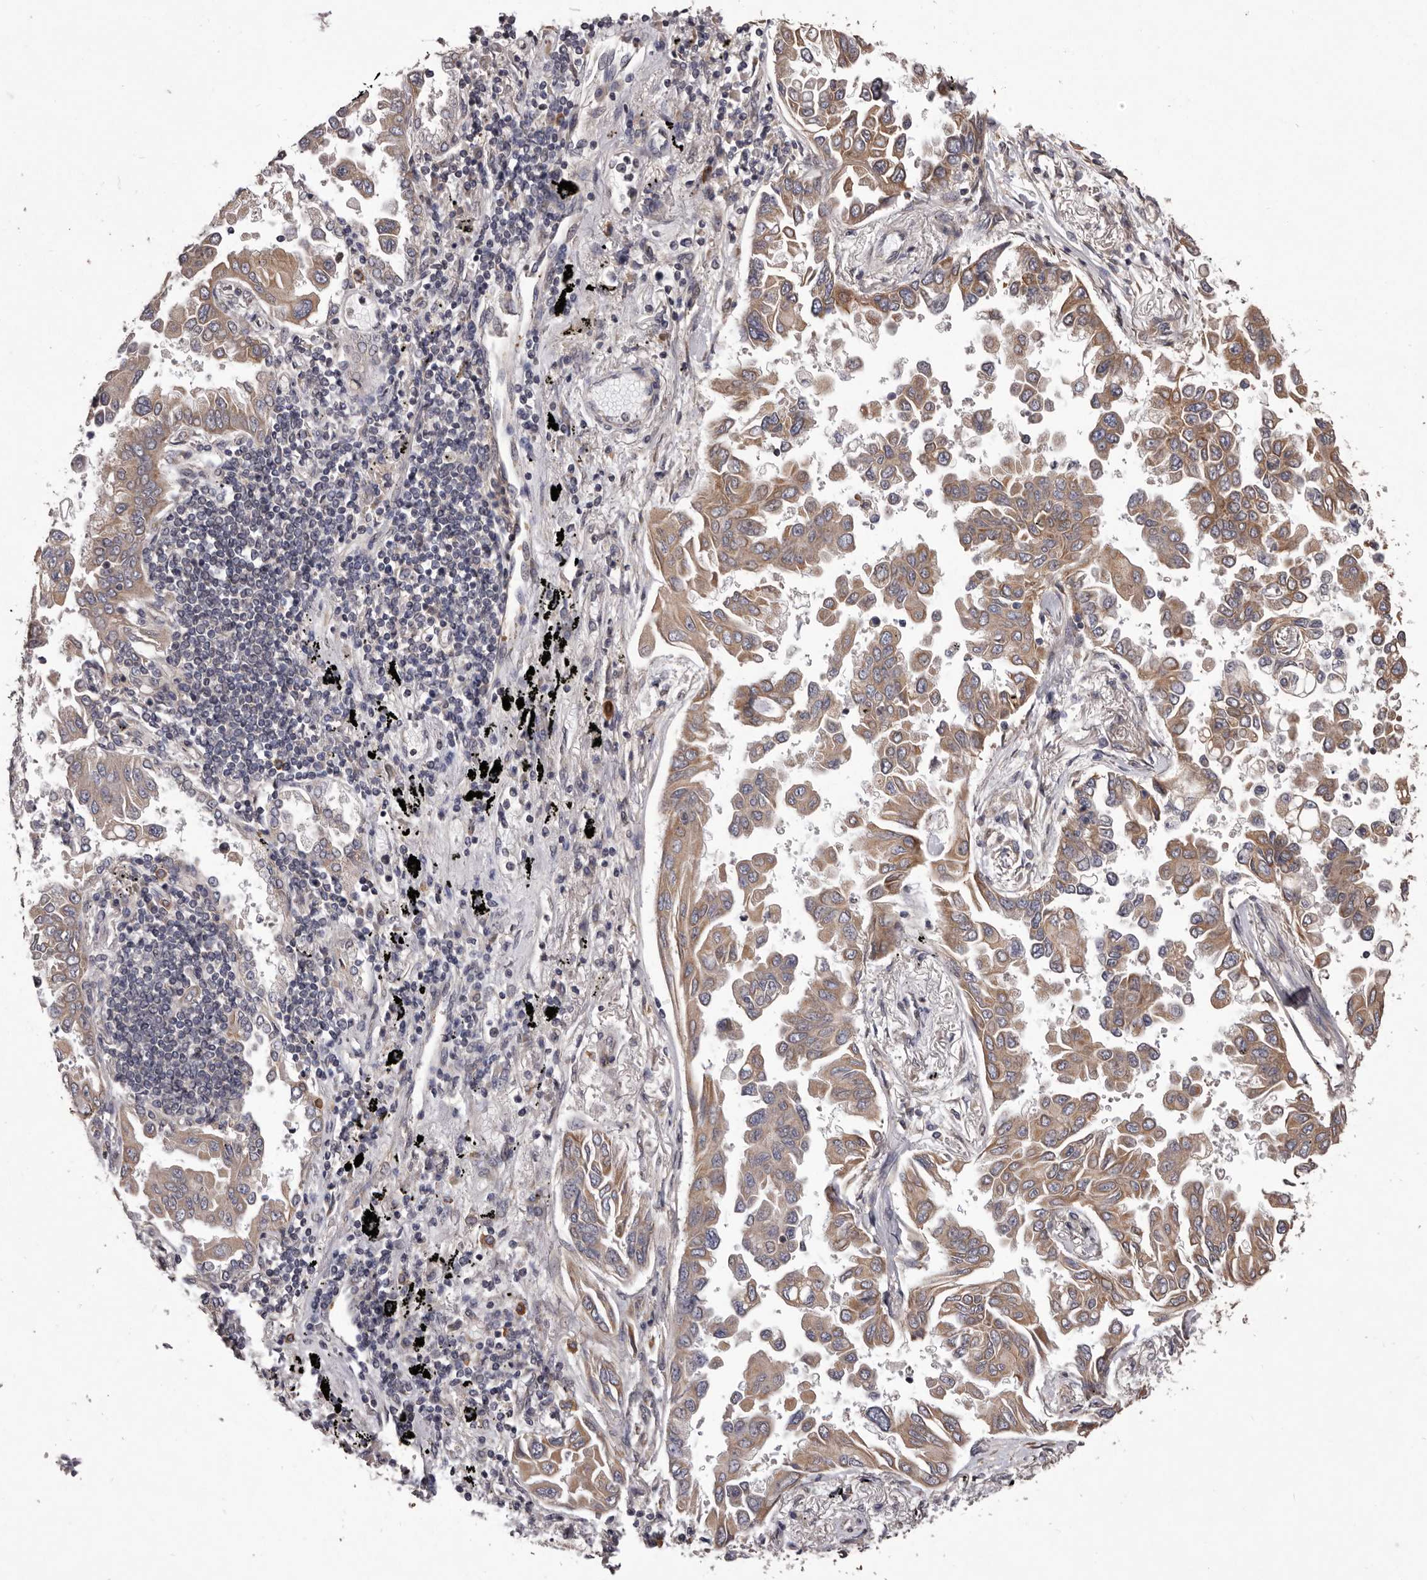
{"staining": {"intensity": "moderate", "quantity": ">75%", "location": "cytoplasmic/membranous"}, "tissue": "lung cancer", "cell_type": "Tumor cells", "image_type": "cancer", "snomed": [{"axis": "morphology", "description": "Adenocarcinoma, NOS"}, {"axis": "topography", "description": "Lung"}], "caption": "The micrograph reveals staining of lung adenocarcinoma, revealing moderate cytoplasmic/membranous protein staining (brown color) within tumor cells. Immunohistochemistry stains the protein in brown and the nuclei are stained blue.", "gene": "CELF3", "patient": {"sex": "female", "age": 67}}